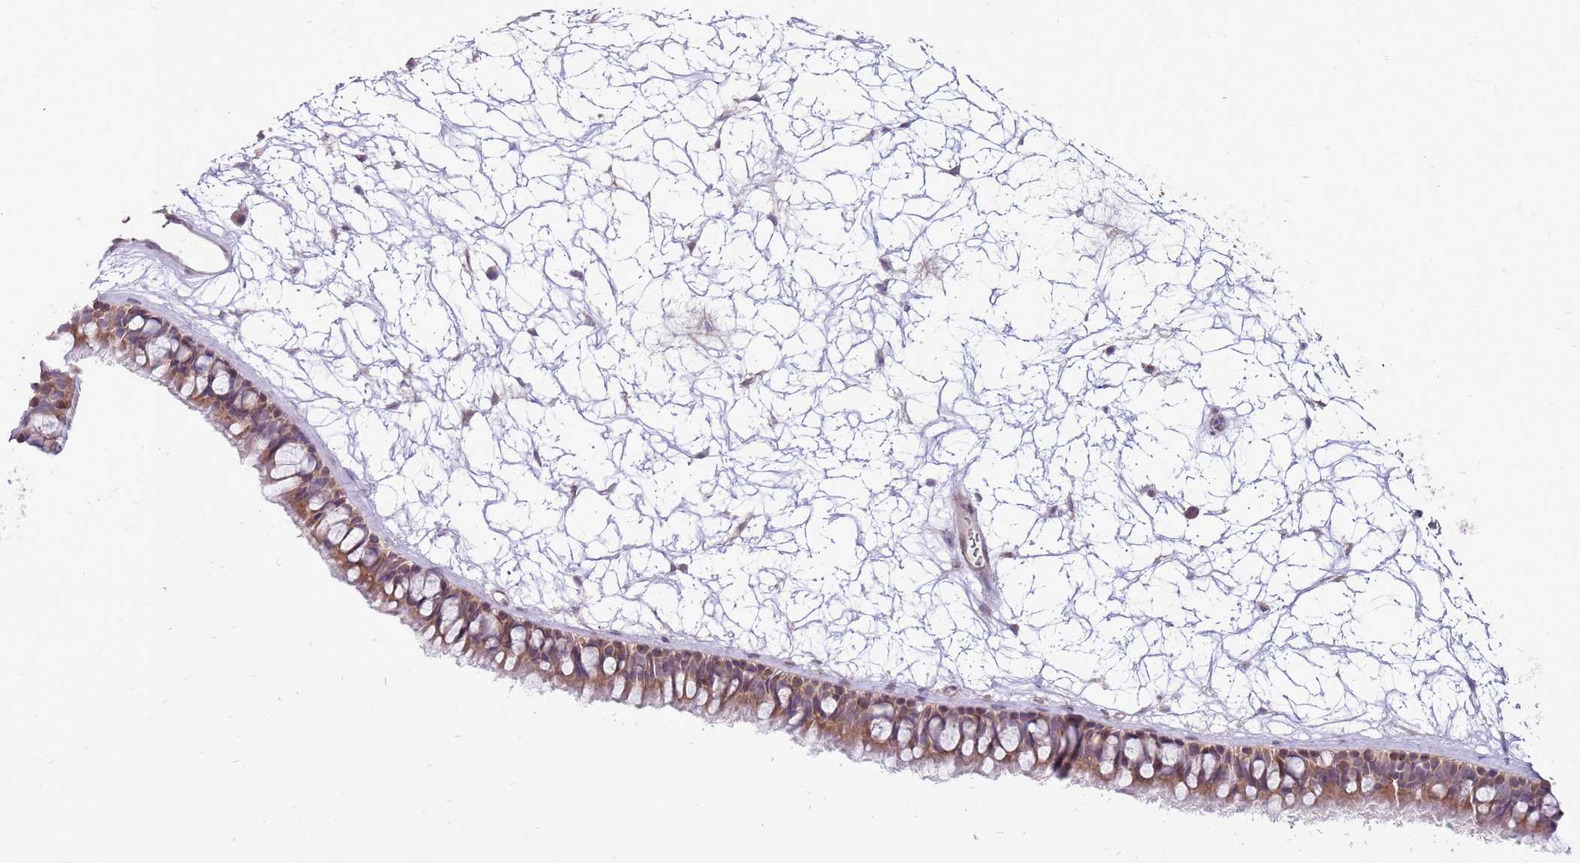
{"staining": {"intensity": "moderate", "quantity": ">75%", "location": "cytoplasmic/membranous"}, "tissue": "nasopharynx", "cell_type": "Respiratory epithelial cells", "image_type": "normal", "snomed": [{"axis": "morphology", "description": "Normal tissue, NOS"}, {"axis": "topography", "description": "Nasopharynx"}], "caption": "Immunohistochemistry (IHC) (DAB) staining of unremarkable nasopharynx shows moderate cytoplasmic/membranous protein expression in approximately >75% of respiratory epithelial cells.", "gene": "UGGT2", "patient": {"sex": "male", "age": 64}}